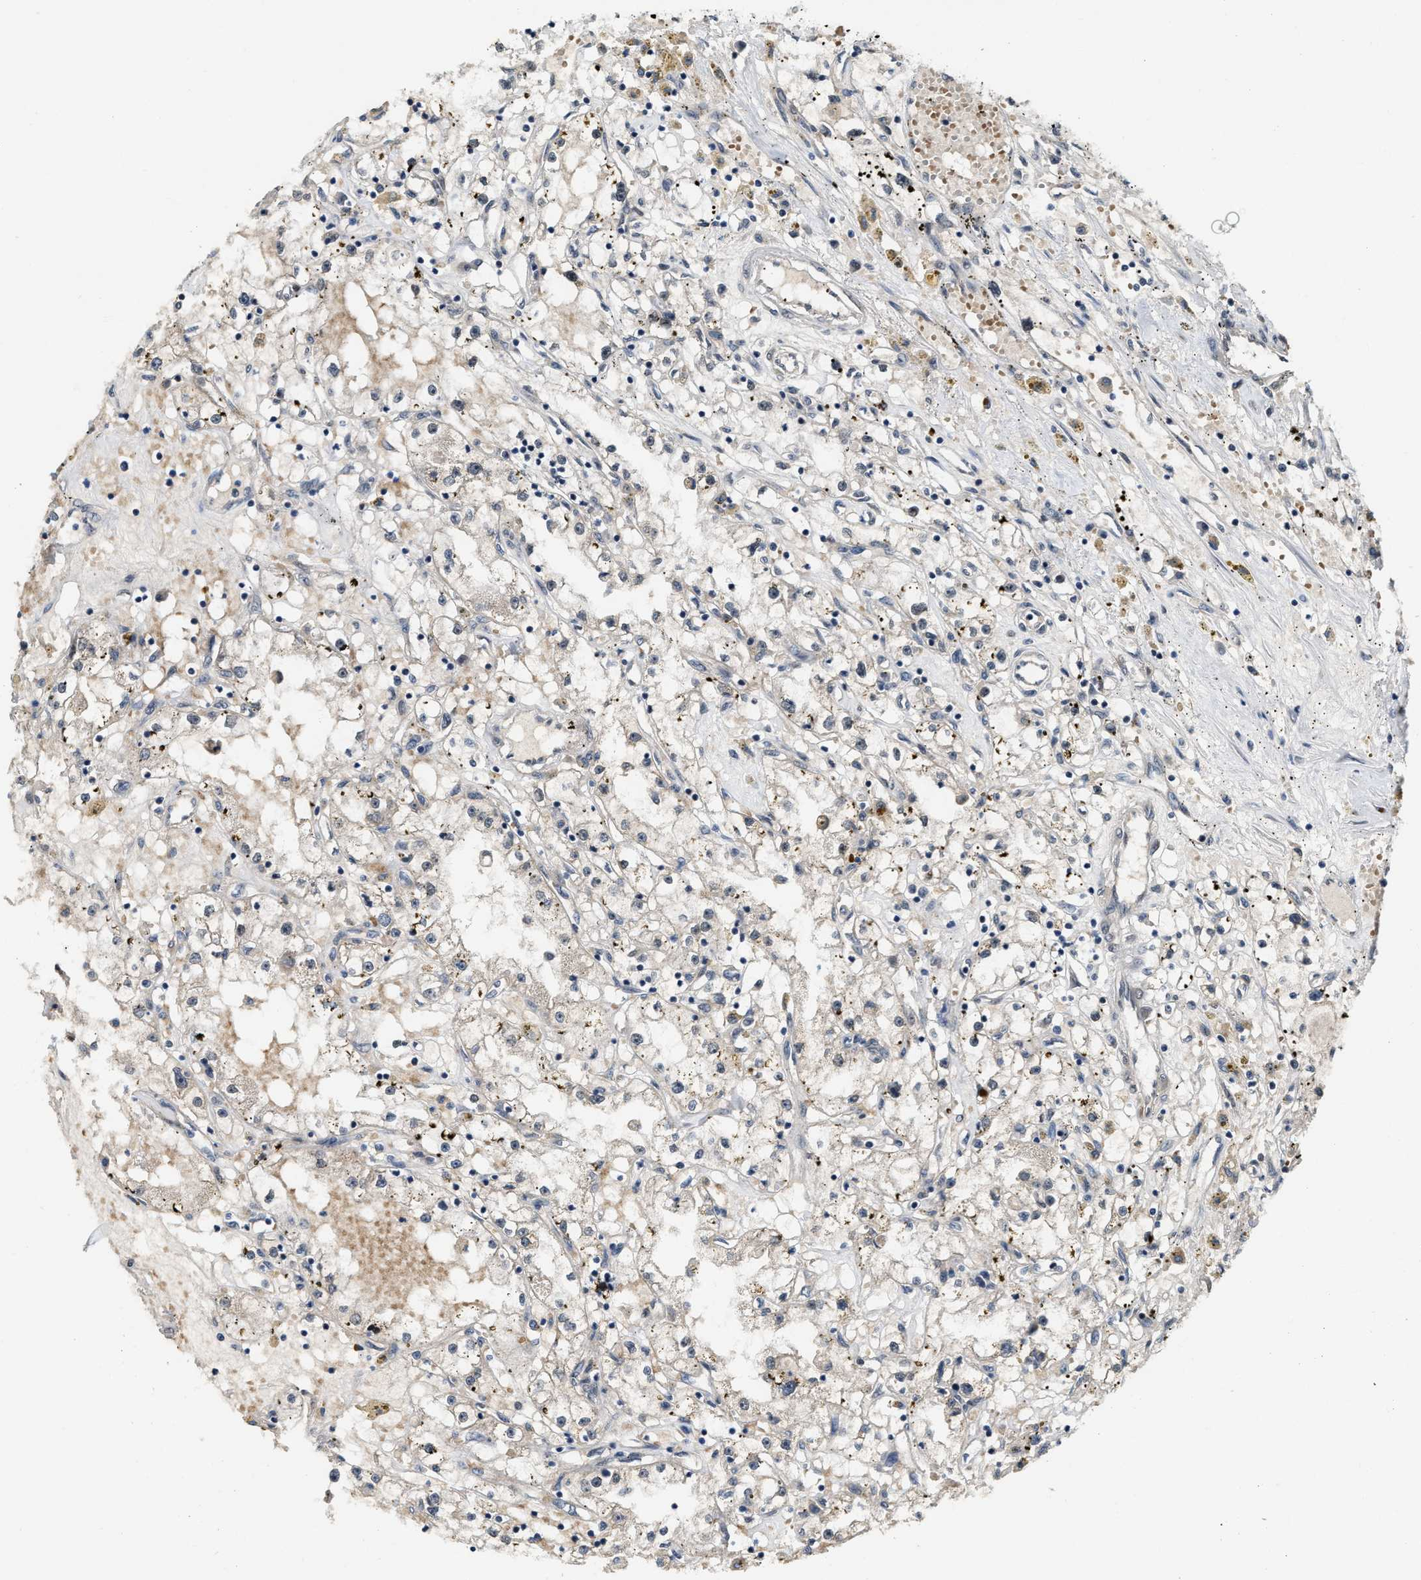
{"staining": {"intensity": "negative", "quantity": "none", "location": "none"}, "tissue": "renal cancer", "cell_type": "Tumor cells", "image_type": "cancer", "snomed": [{"axis": "morphology", "description": "Adenocarcinoma, NOS"}, {"axis": "topography", "description": "Kidney"}], "caption": "This photomicrograph is of renal cancer (adenocarcinoma) stained with IHC to label a protein in brown with the nuclei are counter-stained blue. There is no positivity in tumor cells.", "gene": "KIF24", "patient": {"sex": "male", "age": 56}}